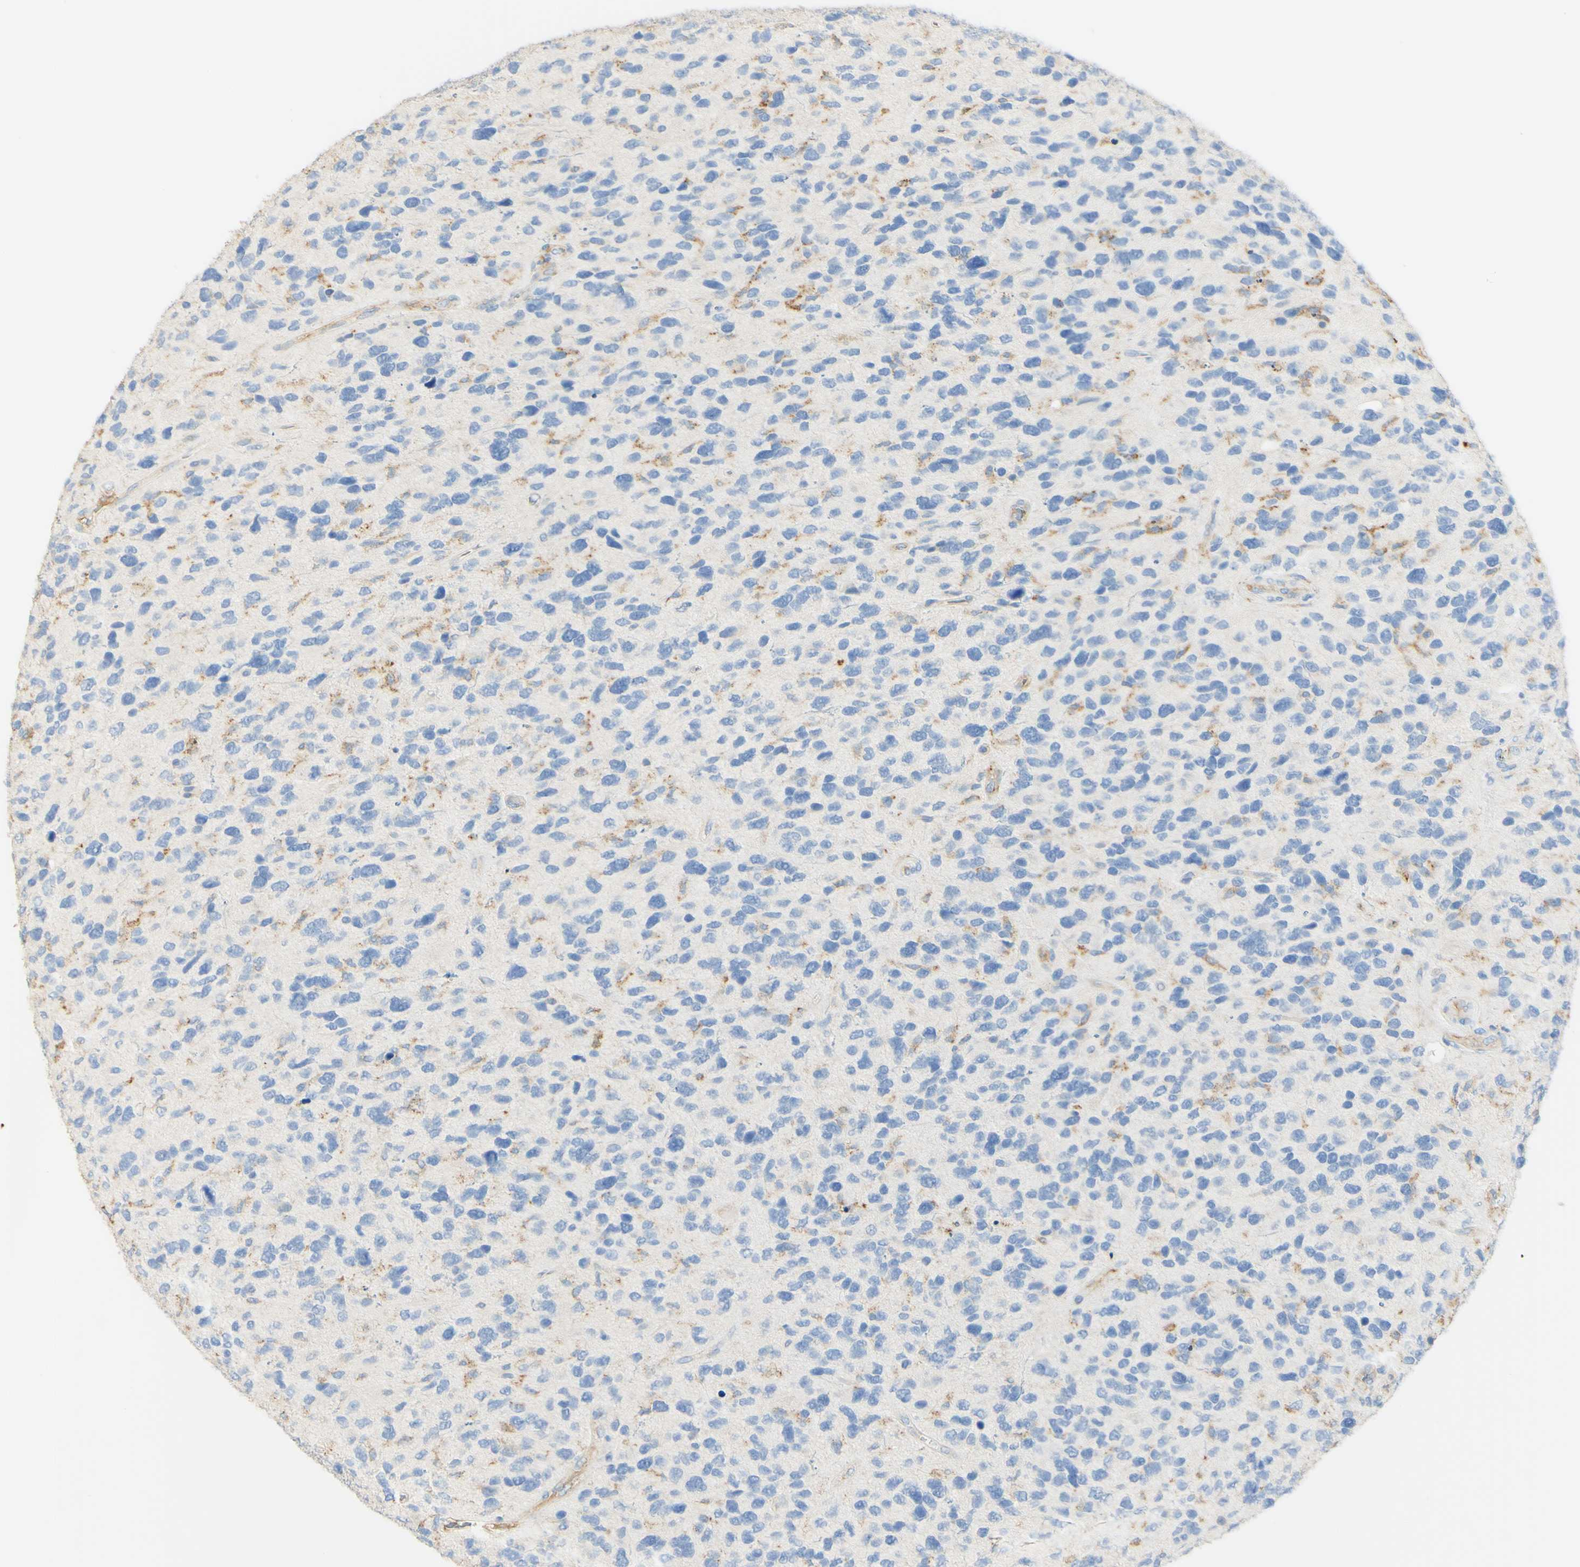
{"staining": {"intensity": "negative", "quantity": "none", "location": "none"}, "tissue": "glioma", "cell_type": "Tumor cells", "image_type": "cancer", "snomed": [{"axis": "morphology", "description": "Glioma, malignant, High grade"}, {"axis": "topography", "description": "Brain"}], "caption": "There is no significant expression in tumor cells of malignant glioma (high-grade). Nuclei are stained in blue.", "gene": "FCGRT", "patient": {"sex": "female", "age": 58}}